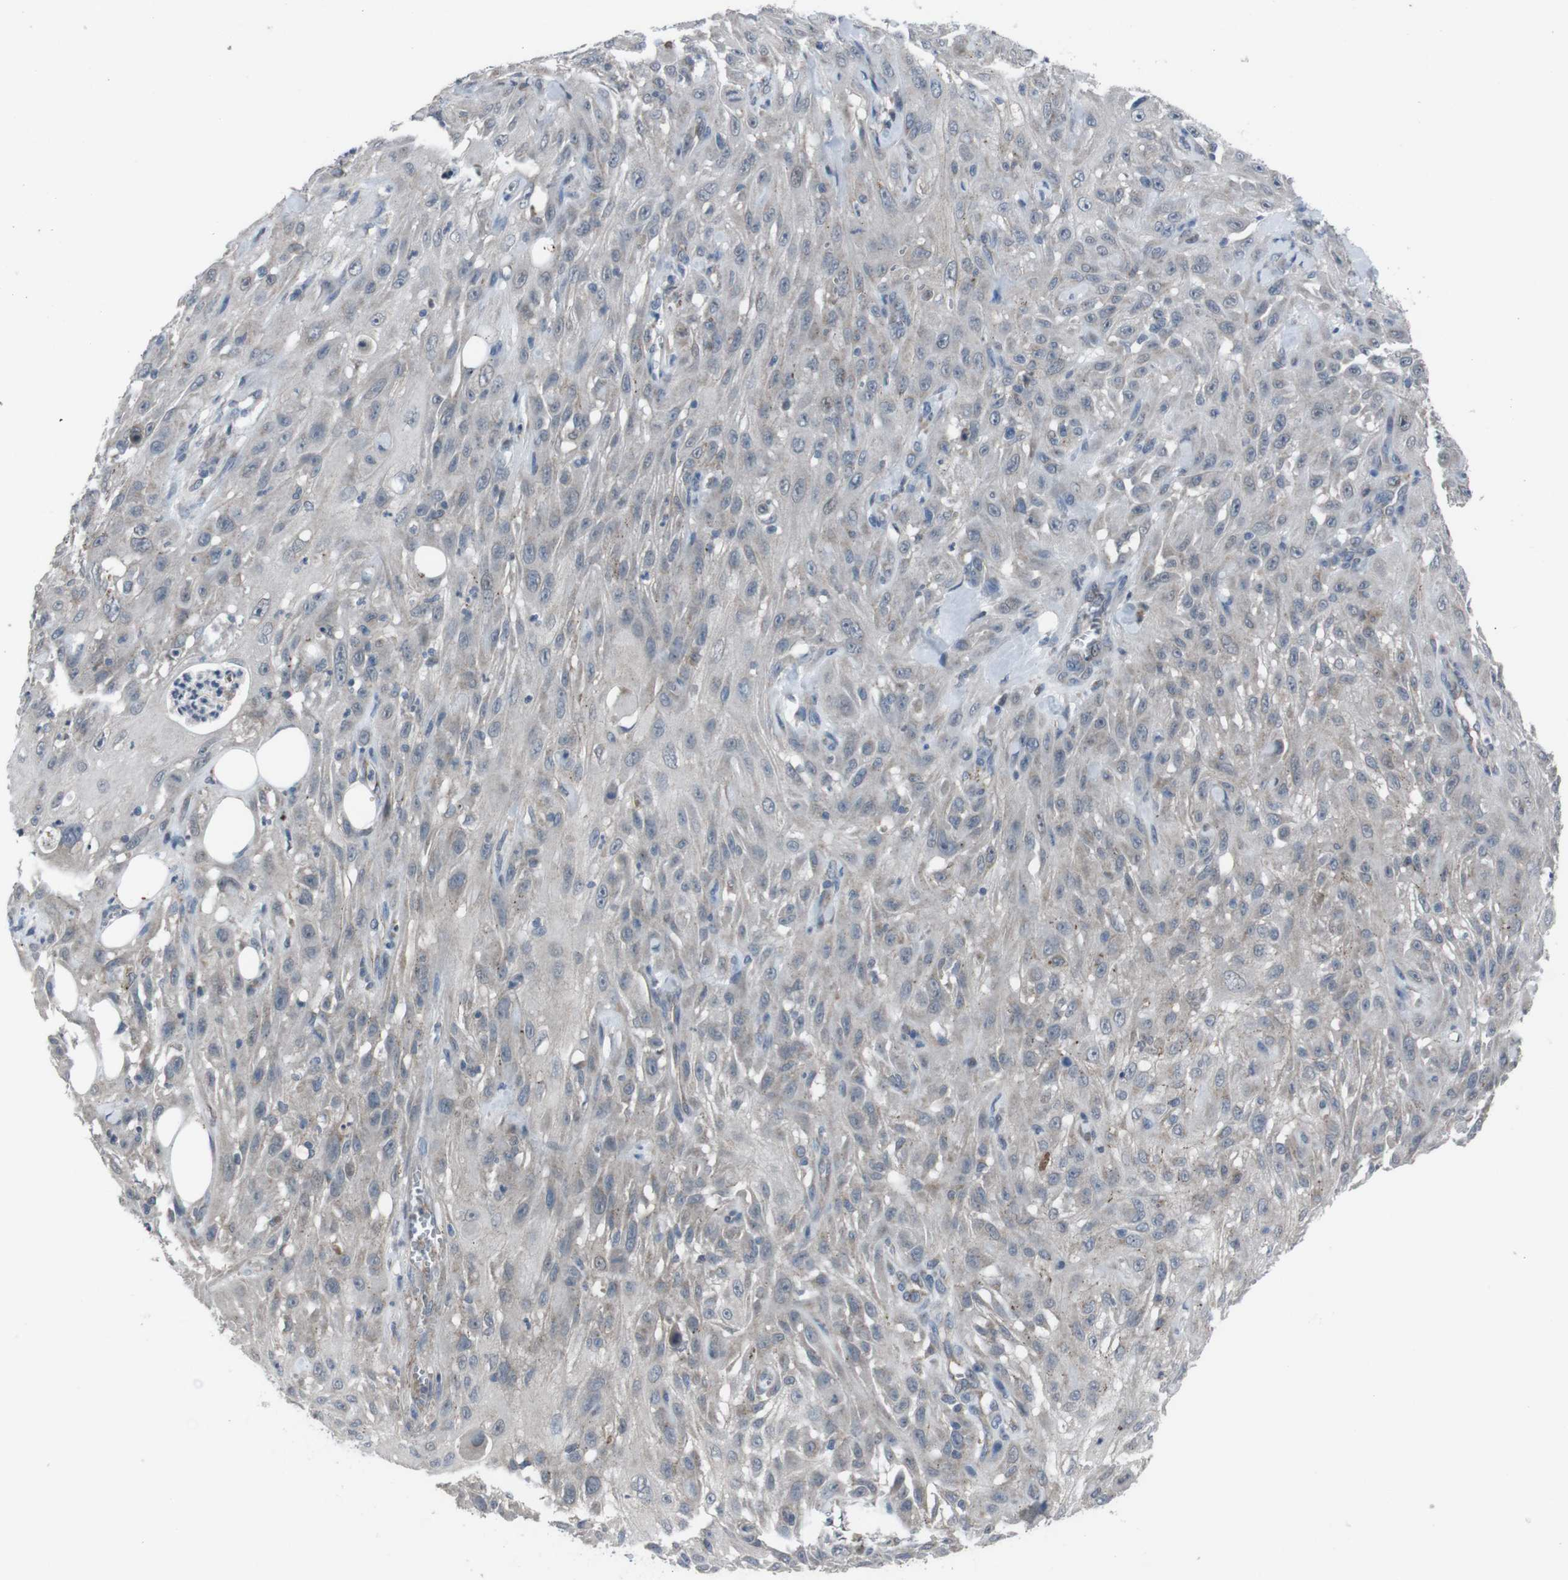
{"staining": {"intensity": "weak", "quantity": "<25%", "location": "cytoplasmic/membranous"}, "tissue": "skin cancer", "cell_type": "Tumor cells", "image_type": "cancer", "snomed": [{"axis": "morphology", "description": "Squamous cell carcinoma, NOS"}, {"axis": "topography", "description": "Skin"}], "caption": "Immunohistochemistry (IHC) histopathology image of human skin squamous cell carcinoma stained for a protein (brown), which reveals no staining in tumor cells.", "gene": "EFNA5", "patient": {"sex": "male", "age": 75}}